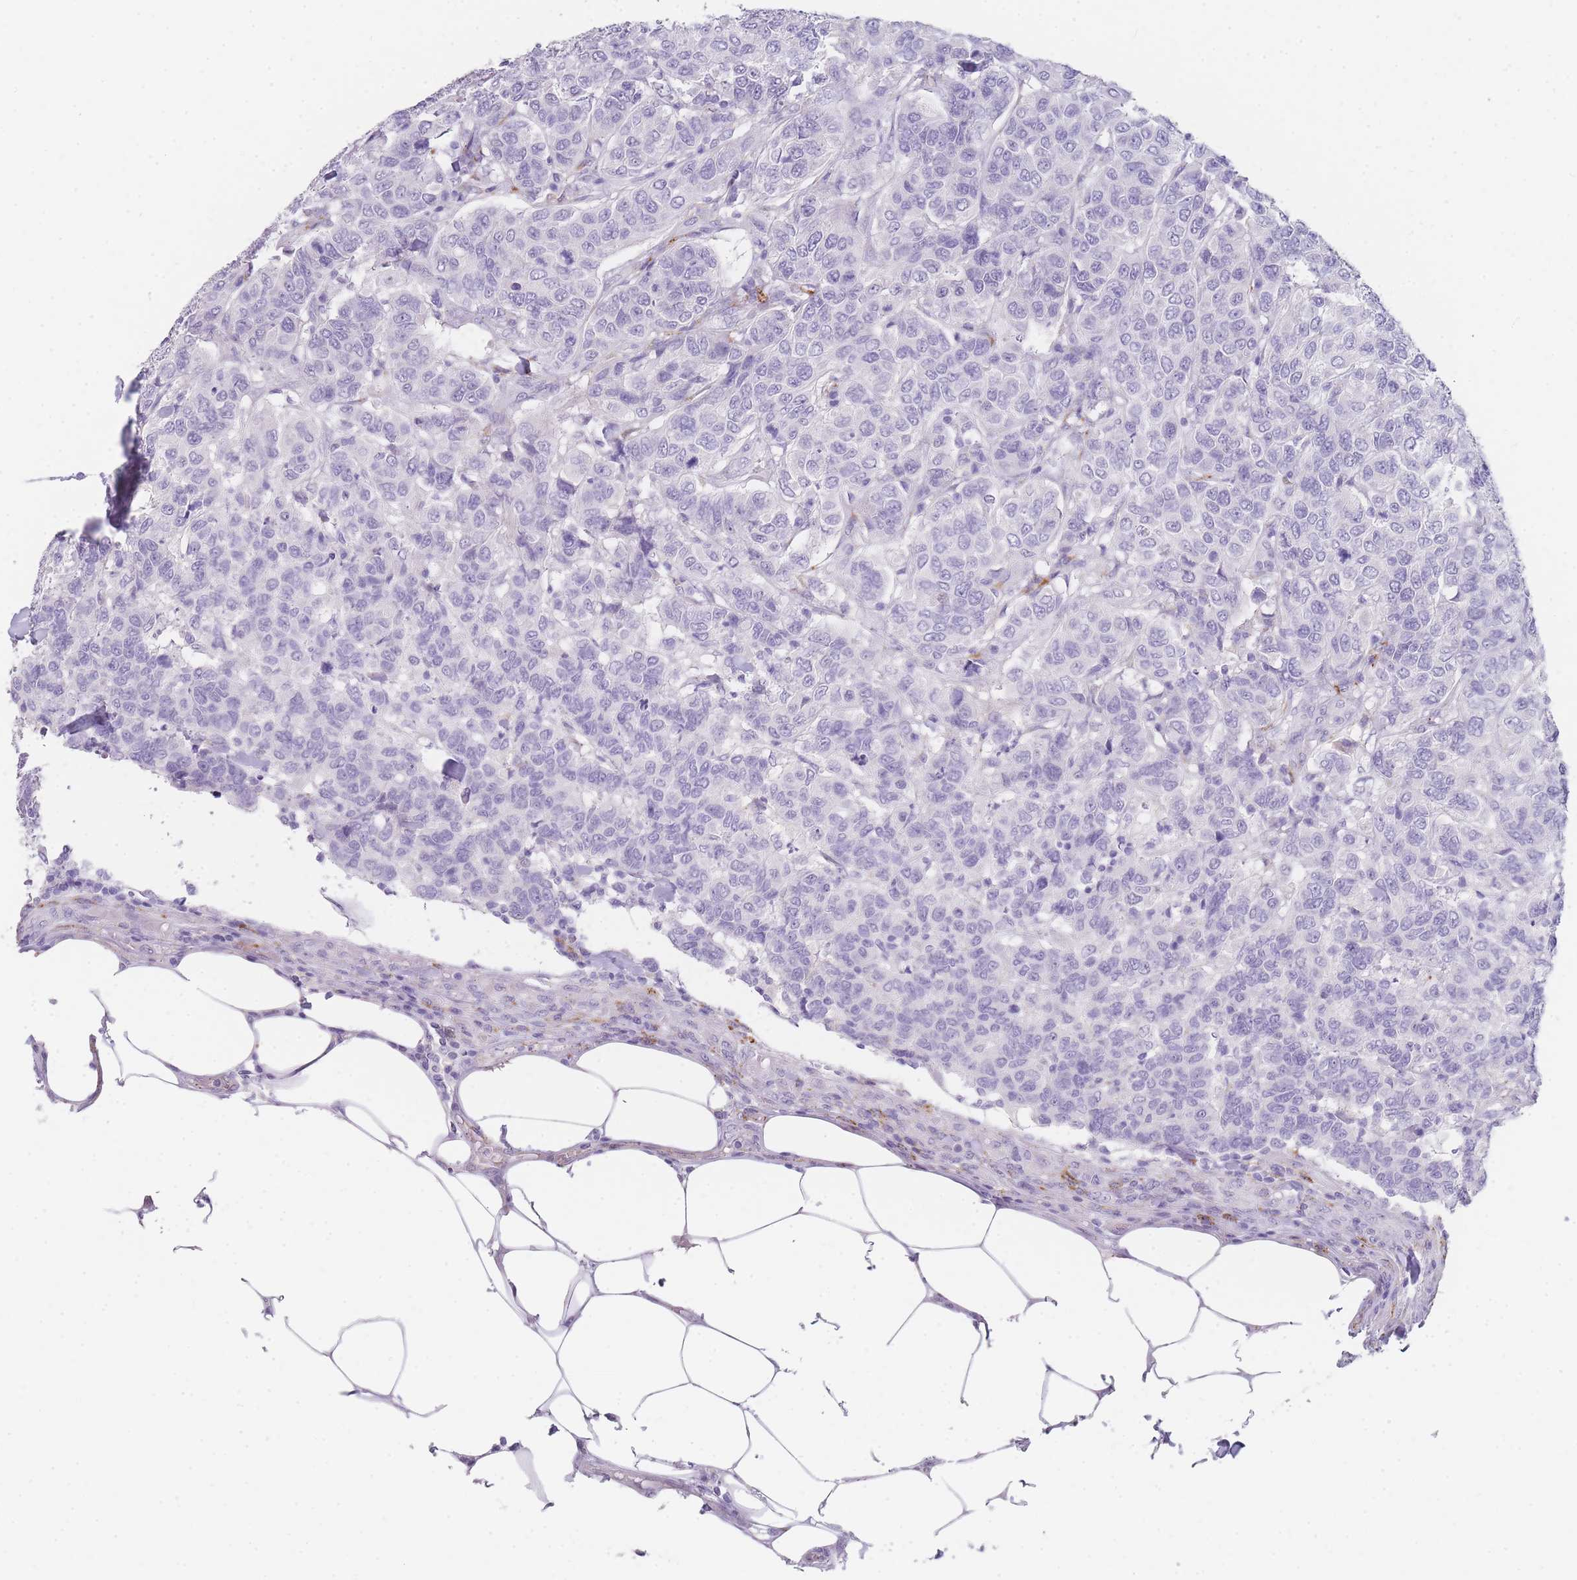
{"staining": {"intensity": "negative", "quantity": "none", "location": "none"}, "tissue": "breast cancer", "cell_type": "Tumor cells", "image_type": "cancer", "snomed": [{"axis": "morphology", "description": "Duct carcinoma"}, {"axis": "topography", "description": "Breast"}], "caption": "The histopathology image displays no significant staining in tumor cells of breast cancer.", "gene": "RHO", "patient": {"sex": "female", "age": 55}}